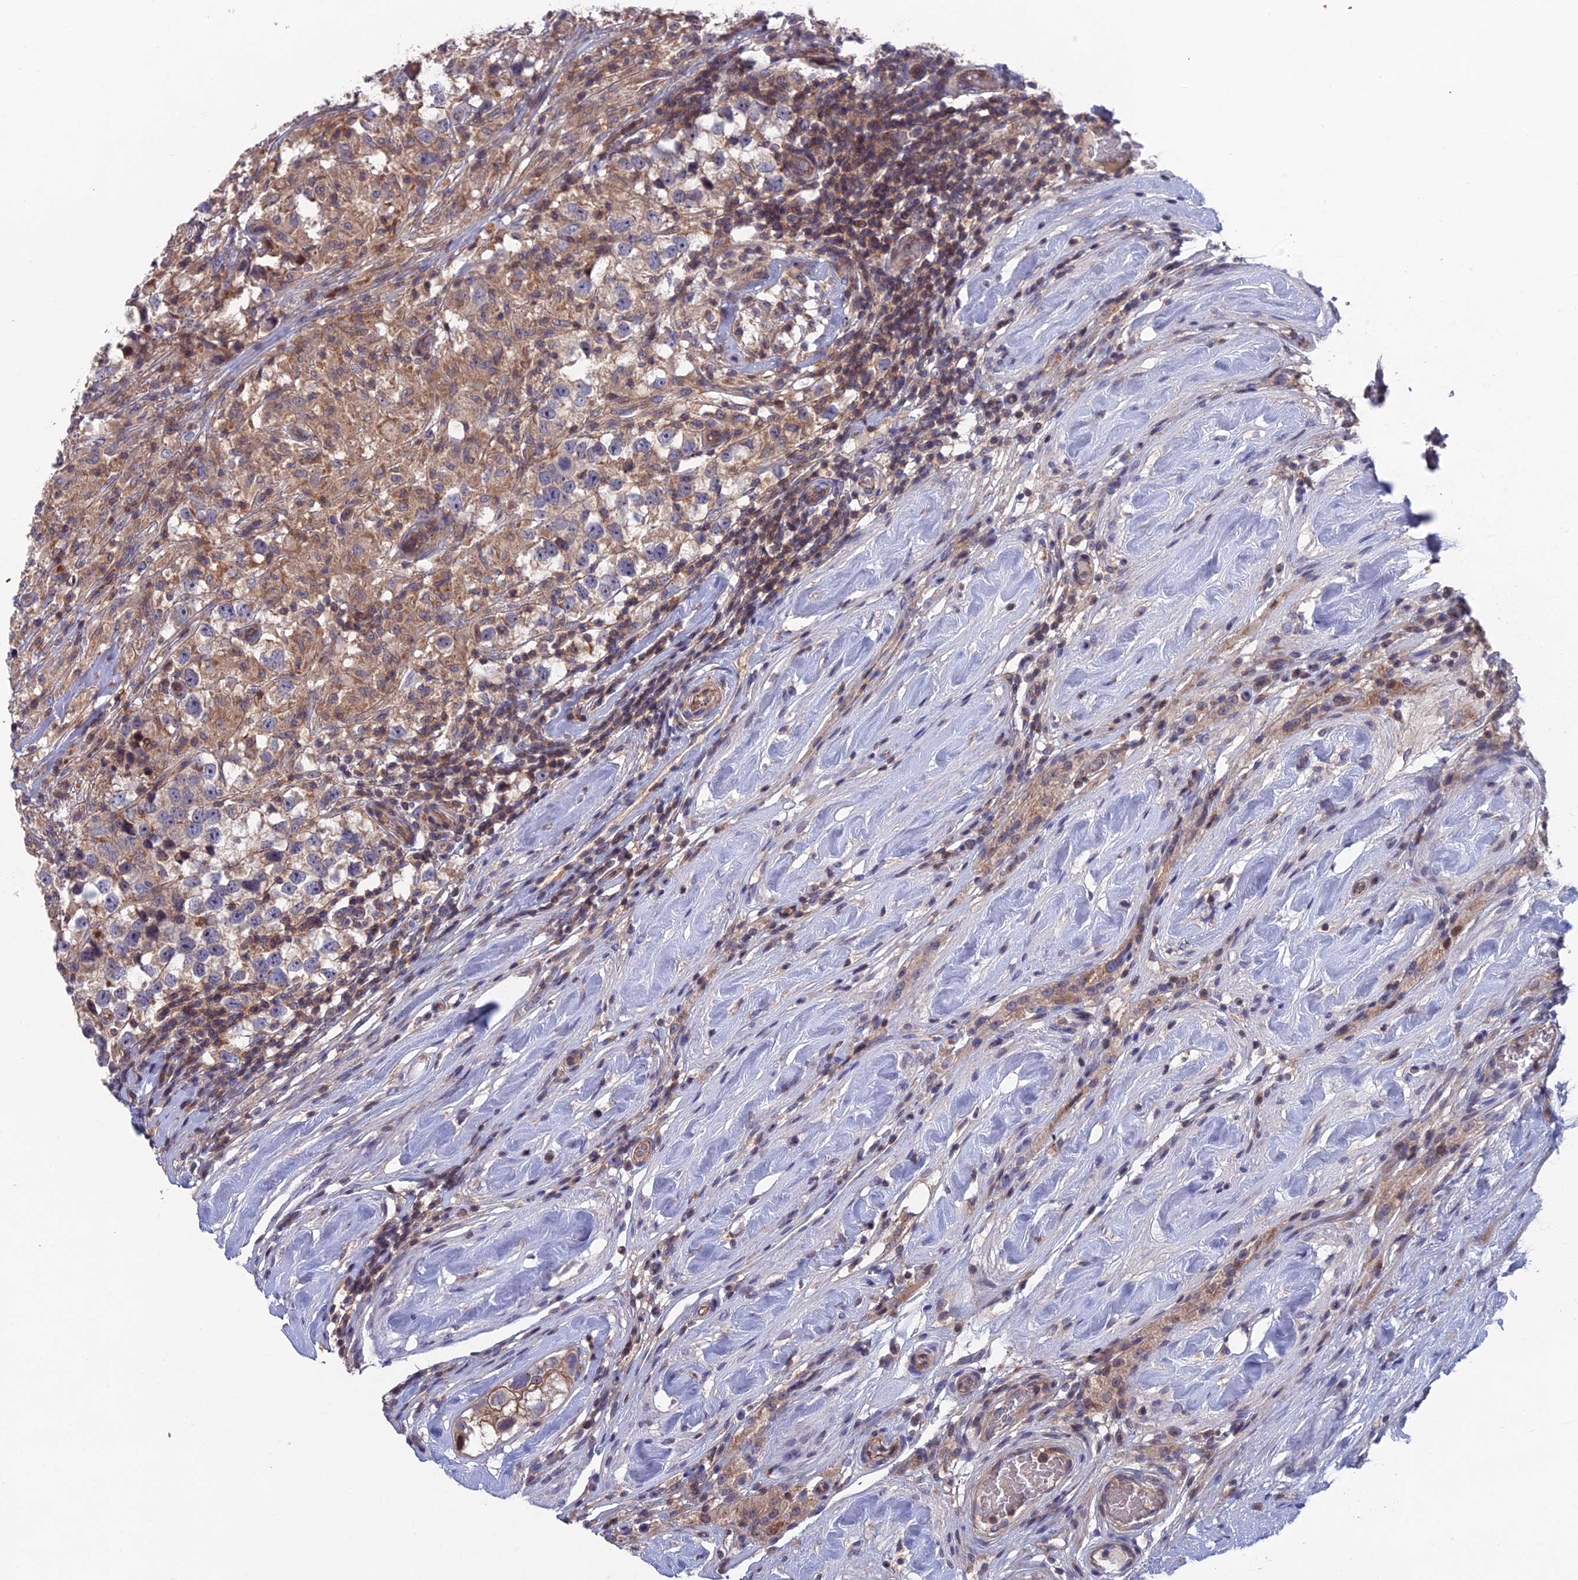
{"staining": {"intensity": "weak", "quantity": "25%-75%", "location": "cytoplasmic/membranous"}, "tissue": "testis cancer", "cell_type": "Tumor cells", "image_type": "cancer", "snomed": [{"axis": "morphology", "description": "Seminoma, NOS"}, {"axis": "topography", "description": "Testis"}], "caption": "A histopathology image showing weak cytoplasmic/membranous staining in about 25%-75% of tumor cells in testis cancer (seminoma), as visualized by brown immunohistochemical staining.", "gene": "USP37", "patient": {"sex": "male", "age": 46}}